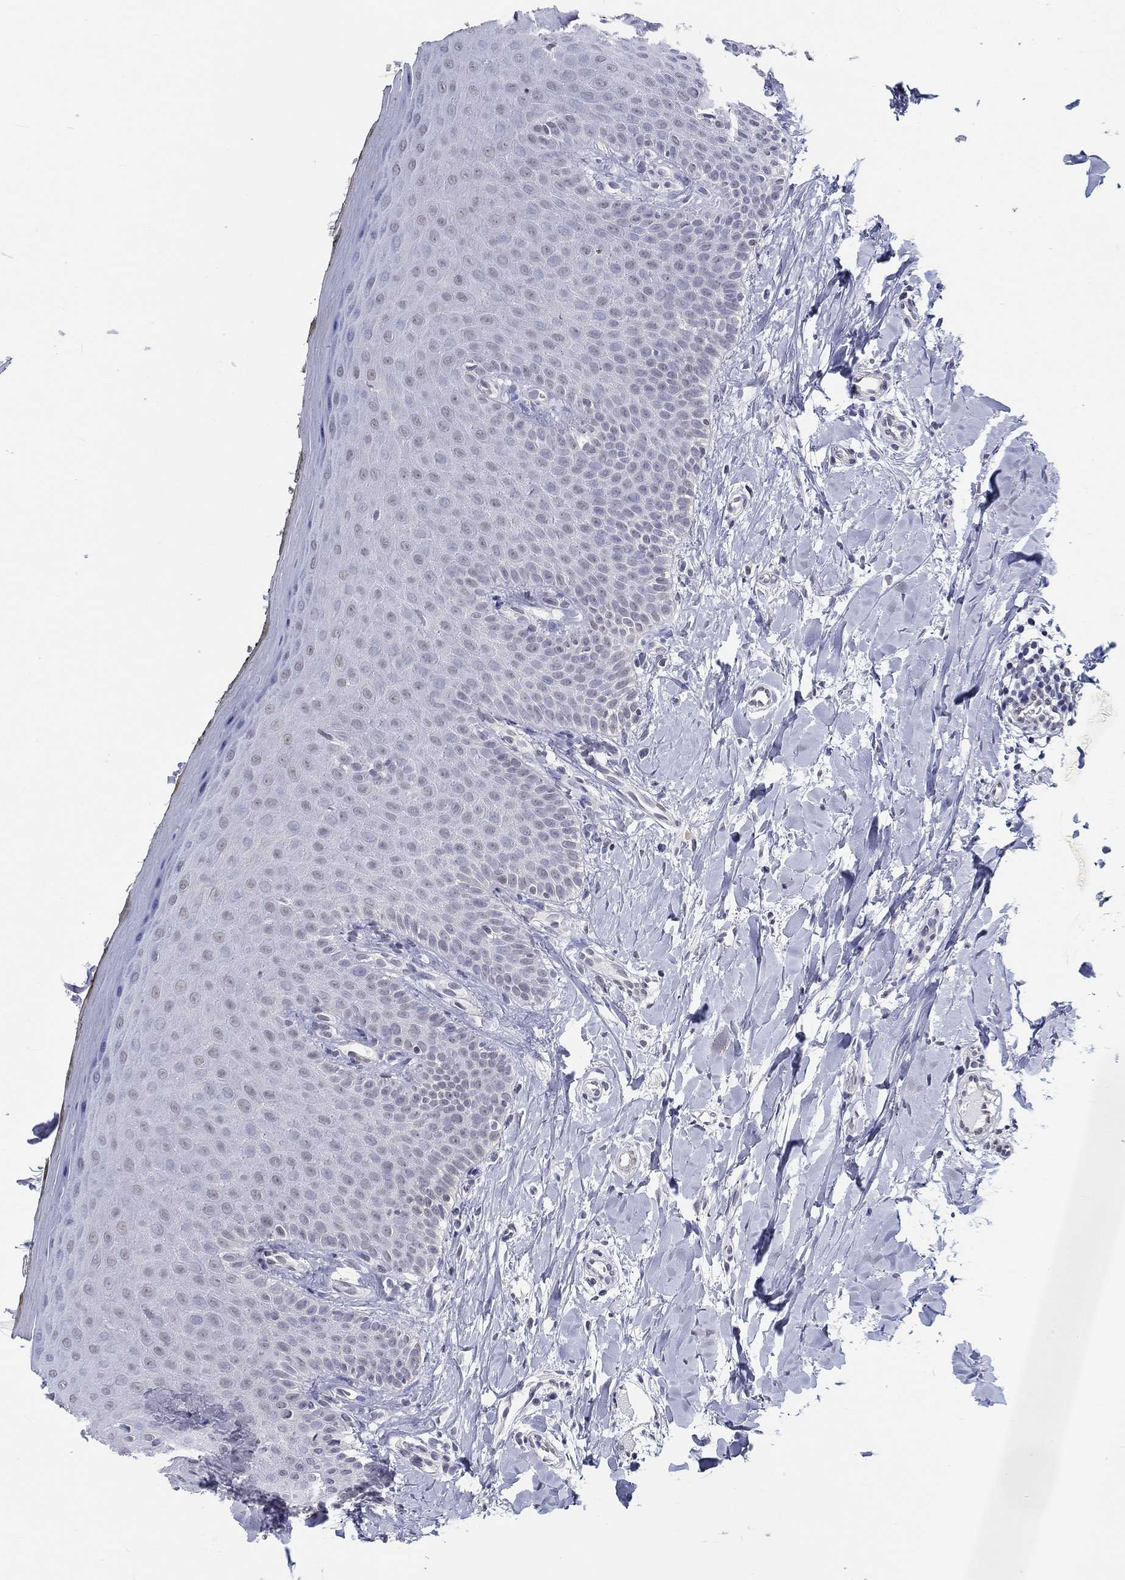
{"staining": {"intensity": "negative", "quantity": "none", "location": "none"}, "tissue": "oral mucosa", "cell_type": "Squamous epithelial cells", "image_type": "normal", "snomed": [{"axis": "morphology", "description": "Normal tissue, NOS"}, {"axis": "topography", "description": "Oral tissue"}], "caption": "Image shows no significant protein staining in squamous epithelial cells of unremarkable oral mucosa.", "gene": "CRYGD", "patient": {"sex": "female", "age": 43}}